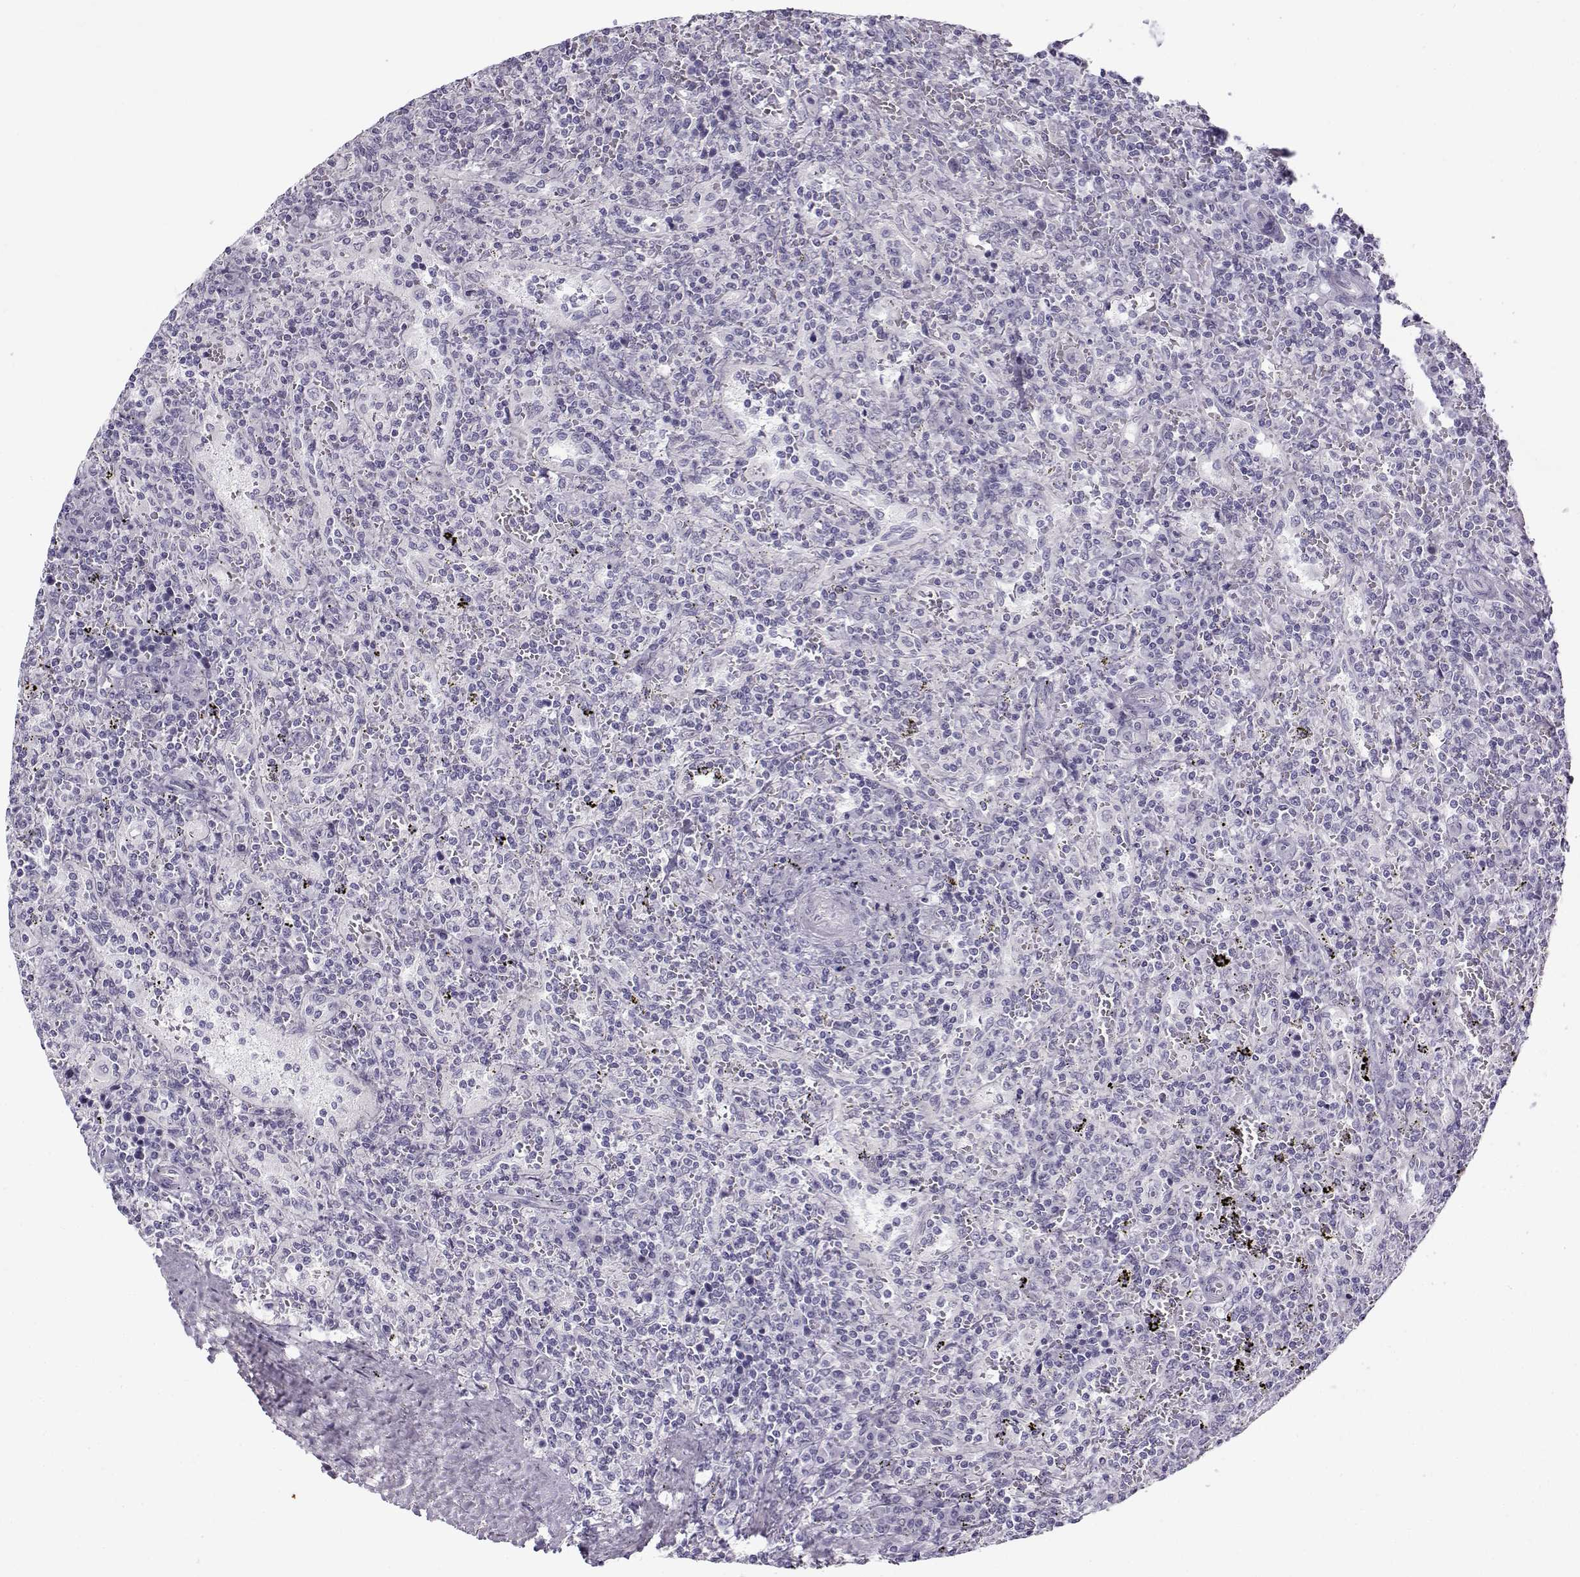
{"staining": {"intensity": "negative", "quantity": "none", "location": "none"}, "tissue": "lymphoma", "cell_type": "Tumor cells", "image_type": "cancer", "snomed": [{"axis": "morphology", "description": "Malignant lymphoma, non-Hodgkin's type, Low grade"}, {"axis": "topography", "description": "Spleen"}], "caption": "A high-resolution photomicrograph shows immunohistochemistry staining of lymphoma, which reveals no significant expression in tumor cells.", "gene": "TEX55", "patient": {"sex": "male", "age": 62}}